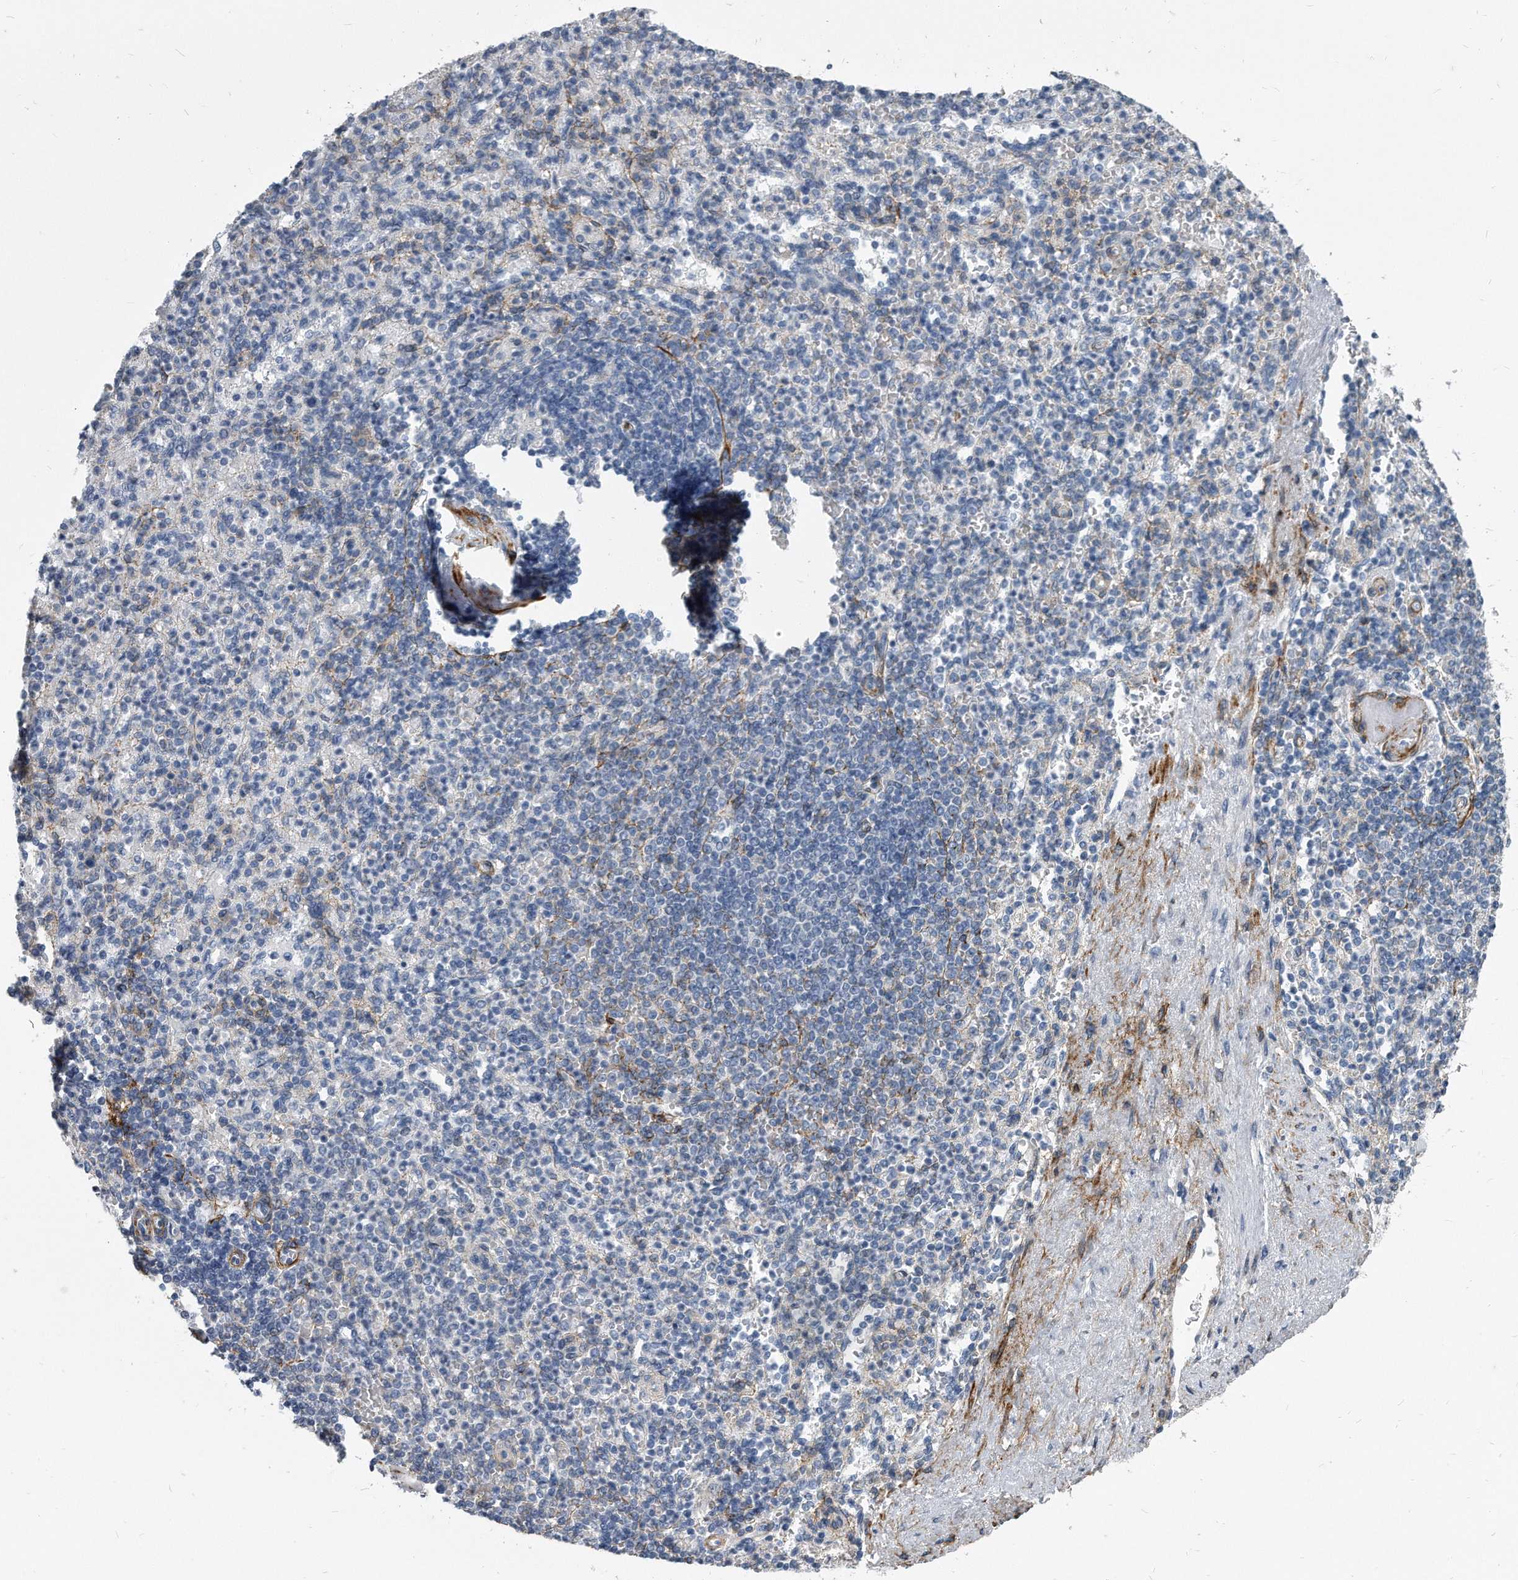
{"staining": {"intensity": "negative", "quantity": "none", "location": "none"}, "tissue": "spleen", "cell_type": "Cells in red pulp", "image_type": "normal", "snomed": [{"axis": "morphology", "description": "Normal tissue, NOS"}, {"axis": "topography", "description": "Spleen"}], "caption": "Immunohistochemistry (IHC) histopathology image of benign spleen: spleen stained with DAB exhibits no significant protein positivity in cells in red pulp.", "gene": "EIF2B4", "patient": {"sex": "female", "age": 74}}